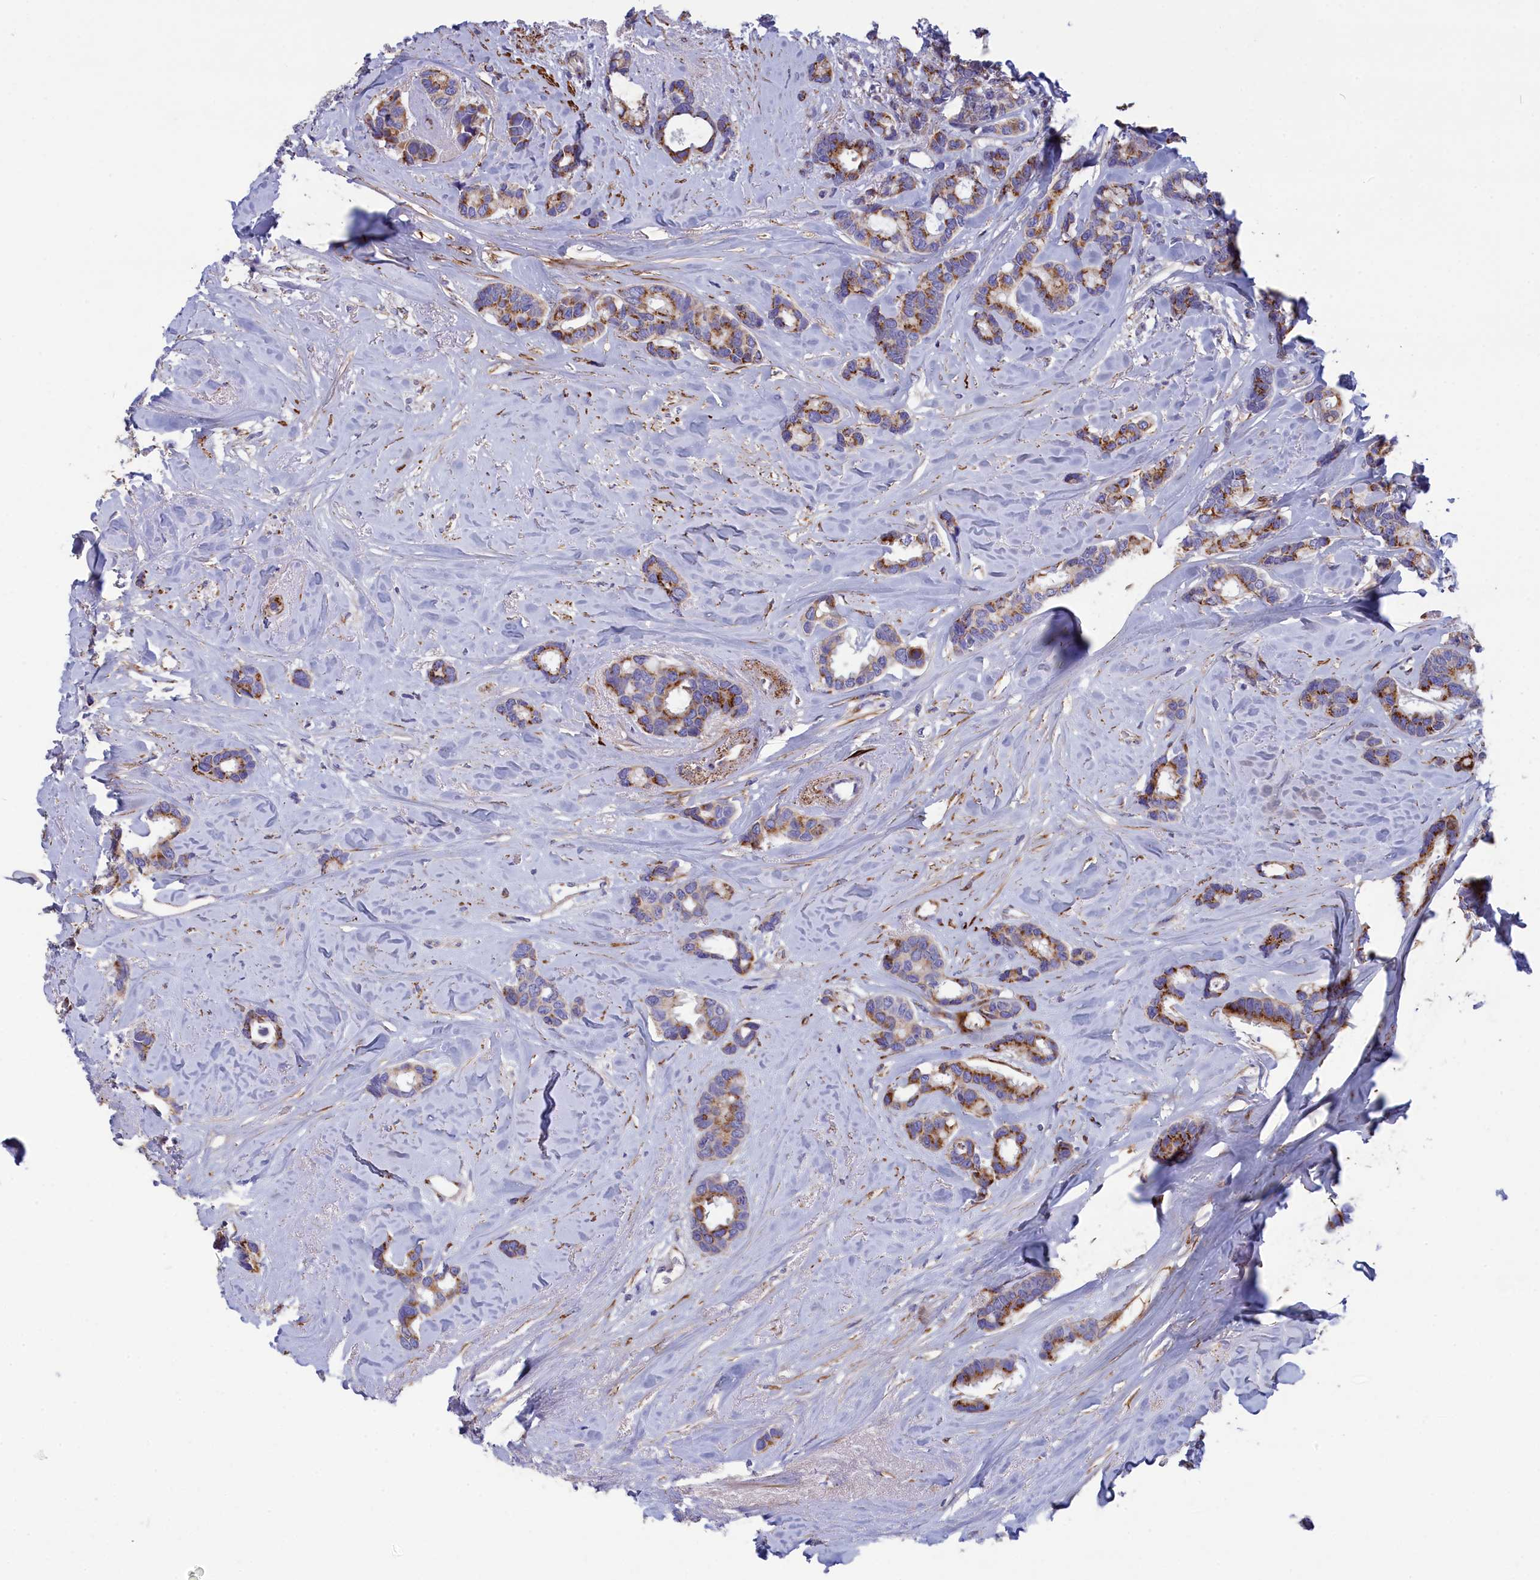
{"staining": {"intensity": "strong", "quantity": "25%-75%", "location": "cytoplasmic/membranous"}, "tissue": "breast cancer", "cell_type": "Tumor cells", "image_type": "cancer", "snomed": [{"axis": "morphology", "description": "Duct carcinoma"}, {"axis": "topography", "description": "Breast"}], "caption": "A photomicrograph of human breast cancer (infiltrating ductal carcinoma) stained for a protein reveals strong cytoplasmic/membranous brown staining in tumor cells.", "gene": "TUBGCP4", "patient": {"sex": "female", "age": 87}}